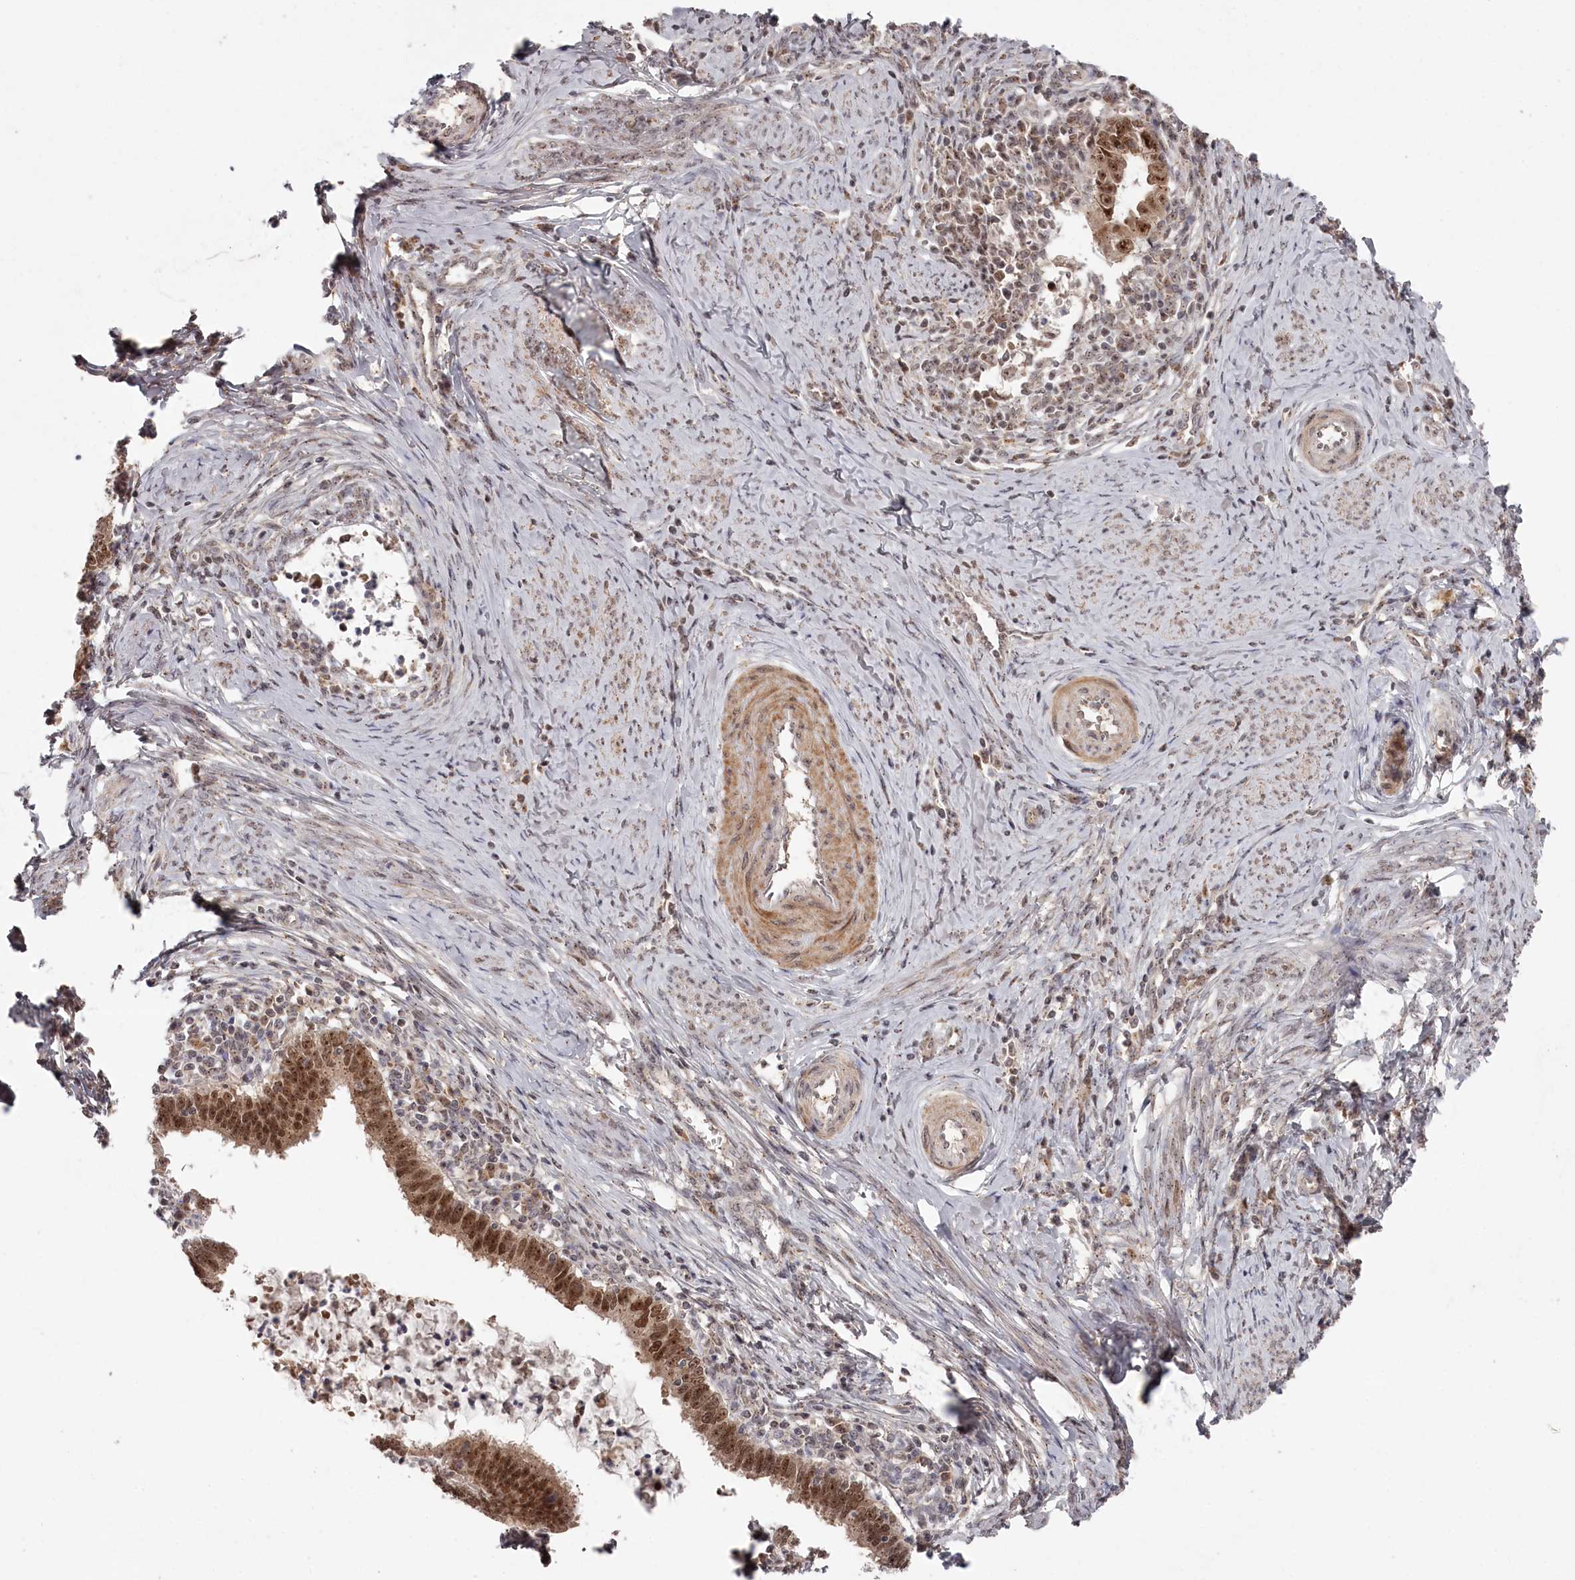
{"staining": {"intensity": "moderate", "quantity": ">75%", "location": "cytoplasmic/membranous,nuclear"}, "tissue": "cervical cancer", "cell_type": "Tumor cells", "image_type": "cancer", "snomed": [{"axis": "morphology", "description": "Adenocarcinoma, NOS"}, {"axis": "topography", "description": "Cervix"}], "caption": "Immunohistochemical staining of human cervical cancer (adenocarcinoma) displays medium levels of moderate cytoplasmic/membranous and nuclear staining in about >75% of tumor cells. (Stains: DAB (3,3'-diaminobenzidine) in brown, nuclei in blue, Microscopy: brightfield microscopy at high magnification).", "gene": "EXOSC1", "patient": {"sex": "female", "age": 36}}